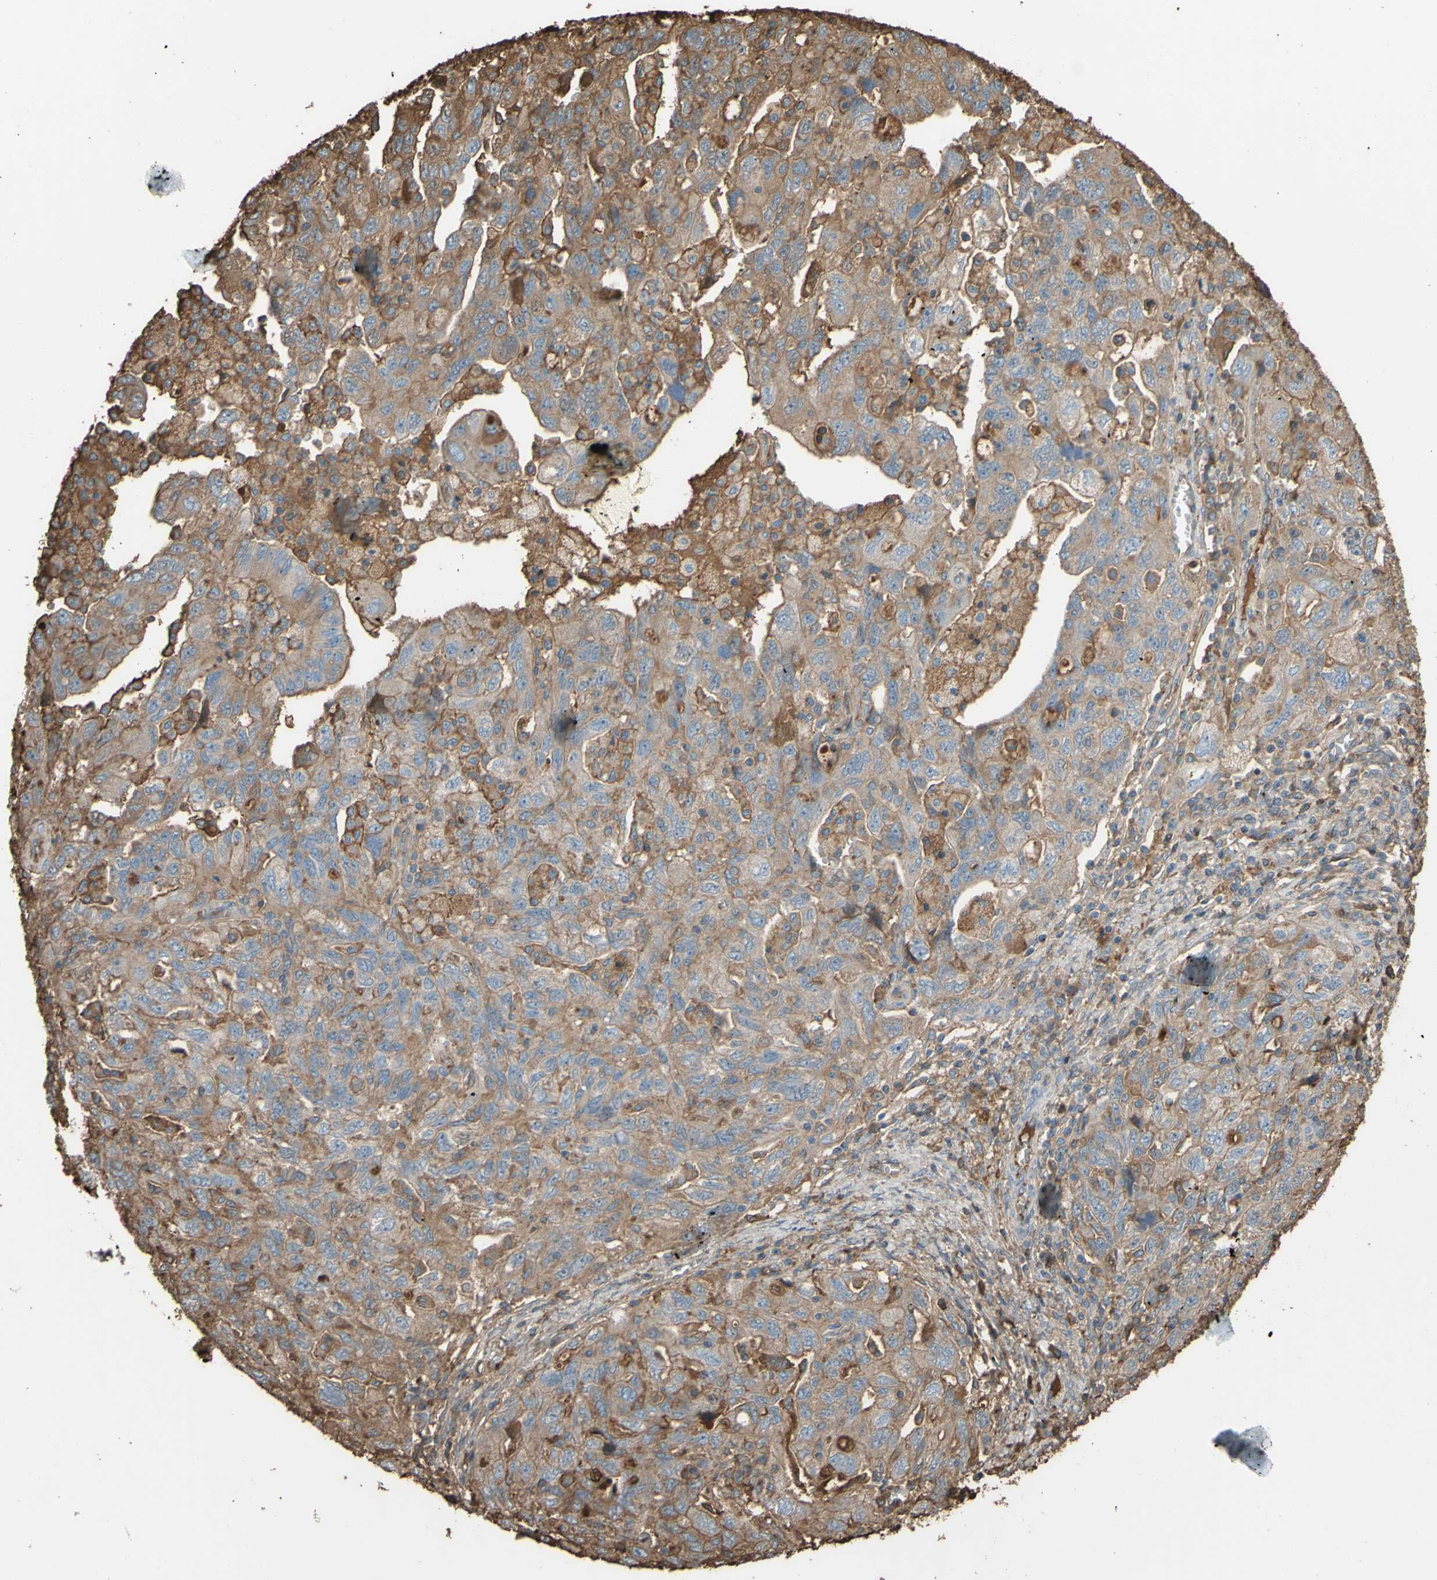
{"staining": {"intensity": "weak", "quantity": ">75%", "location": "cytoplasmic/membranous"}, "tissue": "ovarian cancer", "cell_type": "Tumor cells", "image_type": "cancer", "snomed": [{"axis": "morphology", "description": "Carcinoma, NOS"}, {"axis": "morphology", "description": "Cystadenocarcinoma, serous, NOS"}, {"axis": "topography", "description": "Ovary"}], "caption": "IHC (DAB (3,3'-diaminobenzidine)) staining of human ovarian serous cystadenocarcinoma demonstrates weak cytoplasmic/membranous protein positivity in approximately >75% of tumor cells.", "gene": "PTGDS", "patient": {"sex": "female", "age": 69}}